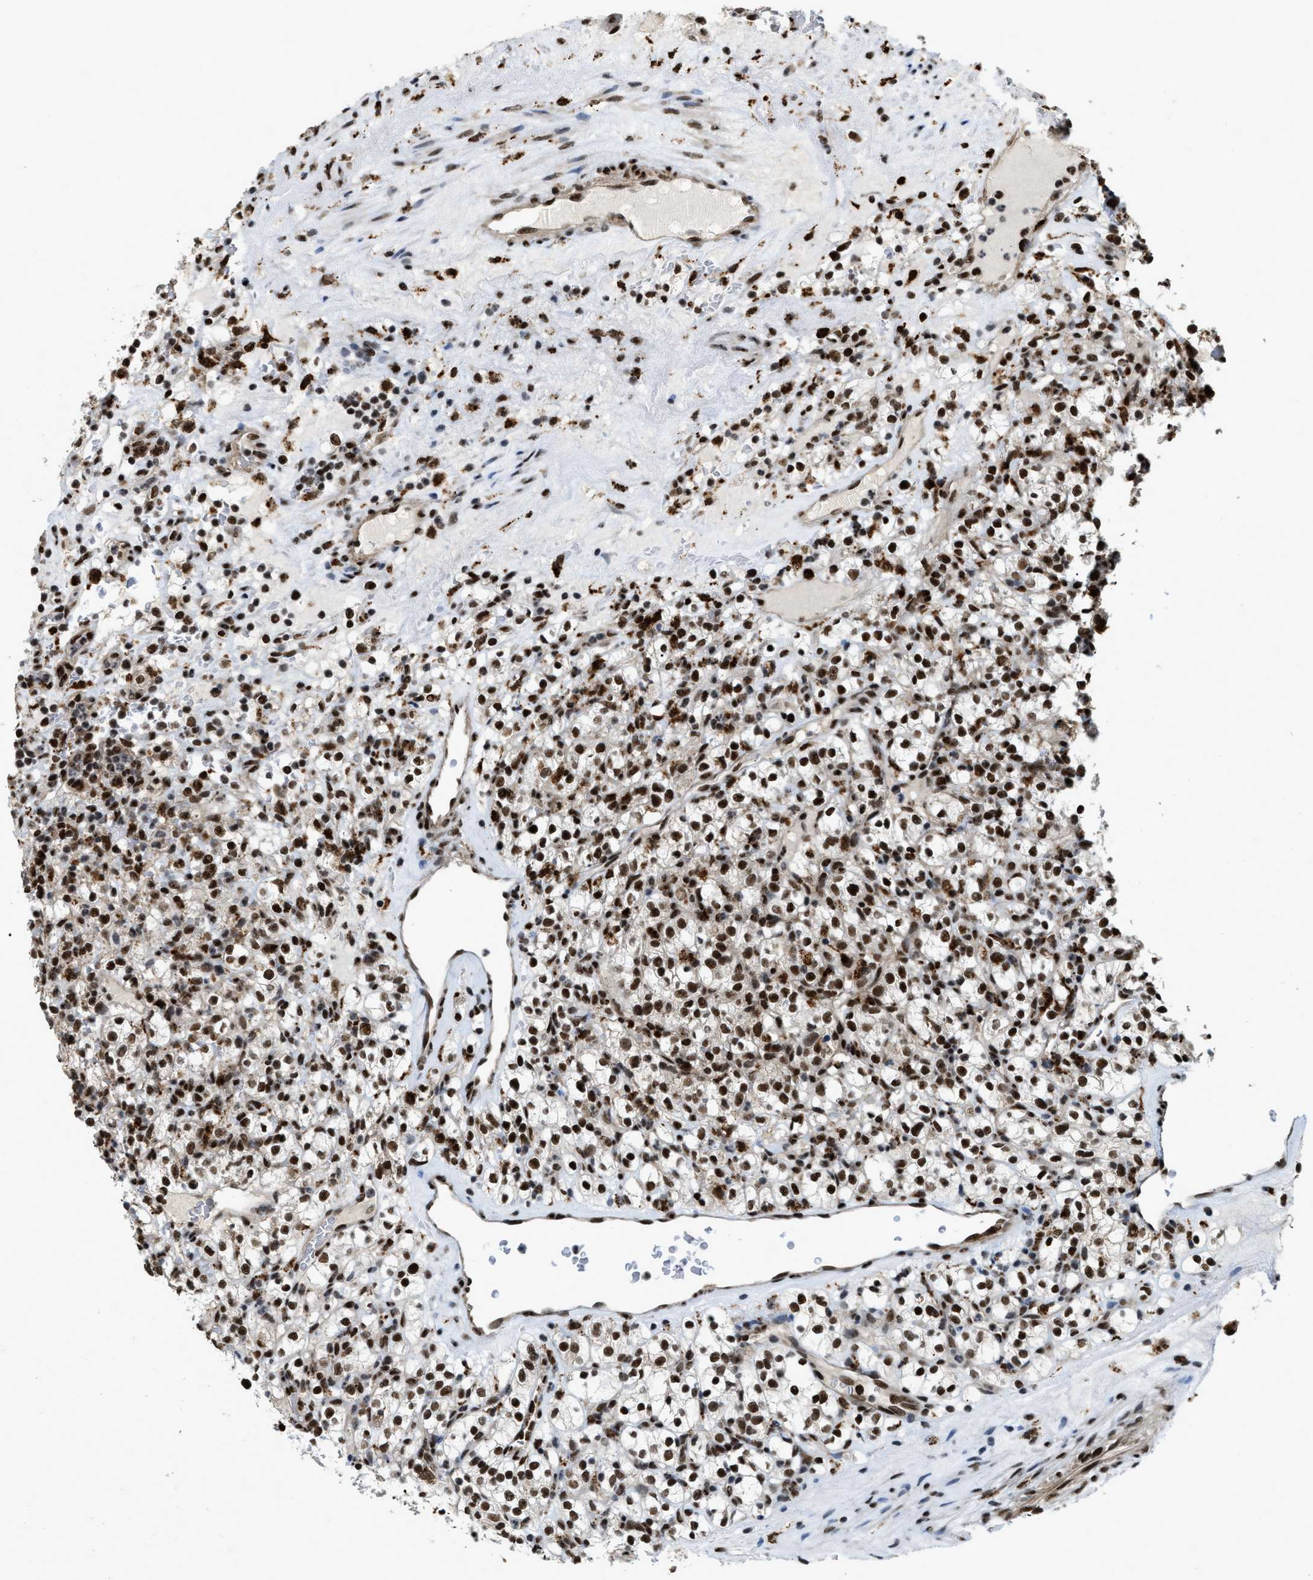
{"staining": {"intensity": "strong", "quantity": ">75%", "location": "cytoplasmic/membranous,nuclear"}, "tissue": "renal cancer", "cell_type": "Tumor cells", "image_type": "cancer", "snomed": [{"axis": "morphology", "description": "Normal tissue, NOS"}, {"axis": "morphology", "description": "Adenocarcinoma, NOS"}, {"axis": "topography", "description": "Kidney"}], "caption": "Immunohistochemical staining of adenocarcinoma (renal) shows strong cytoplasmic/membranous and nuclear protein staining in approximately >75% of tumor cells.", "gene": "NUMA1", "patient": {"sex": "female", "age": 72}}